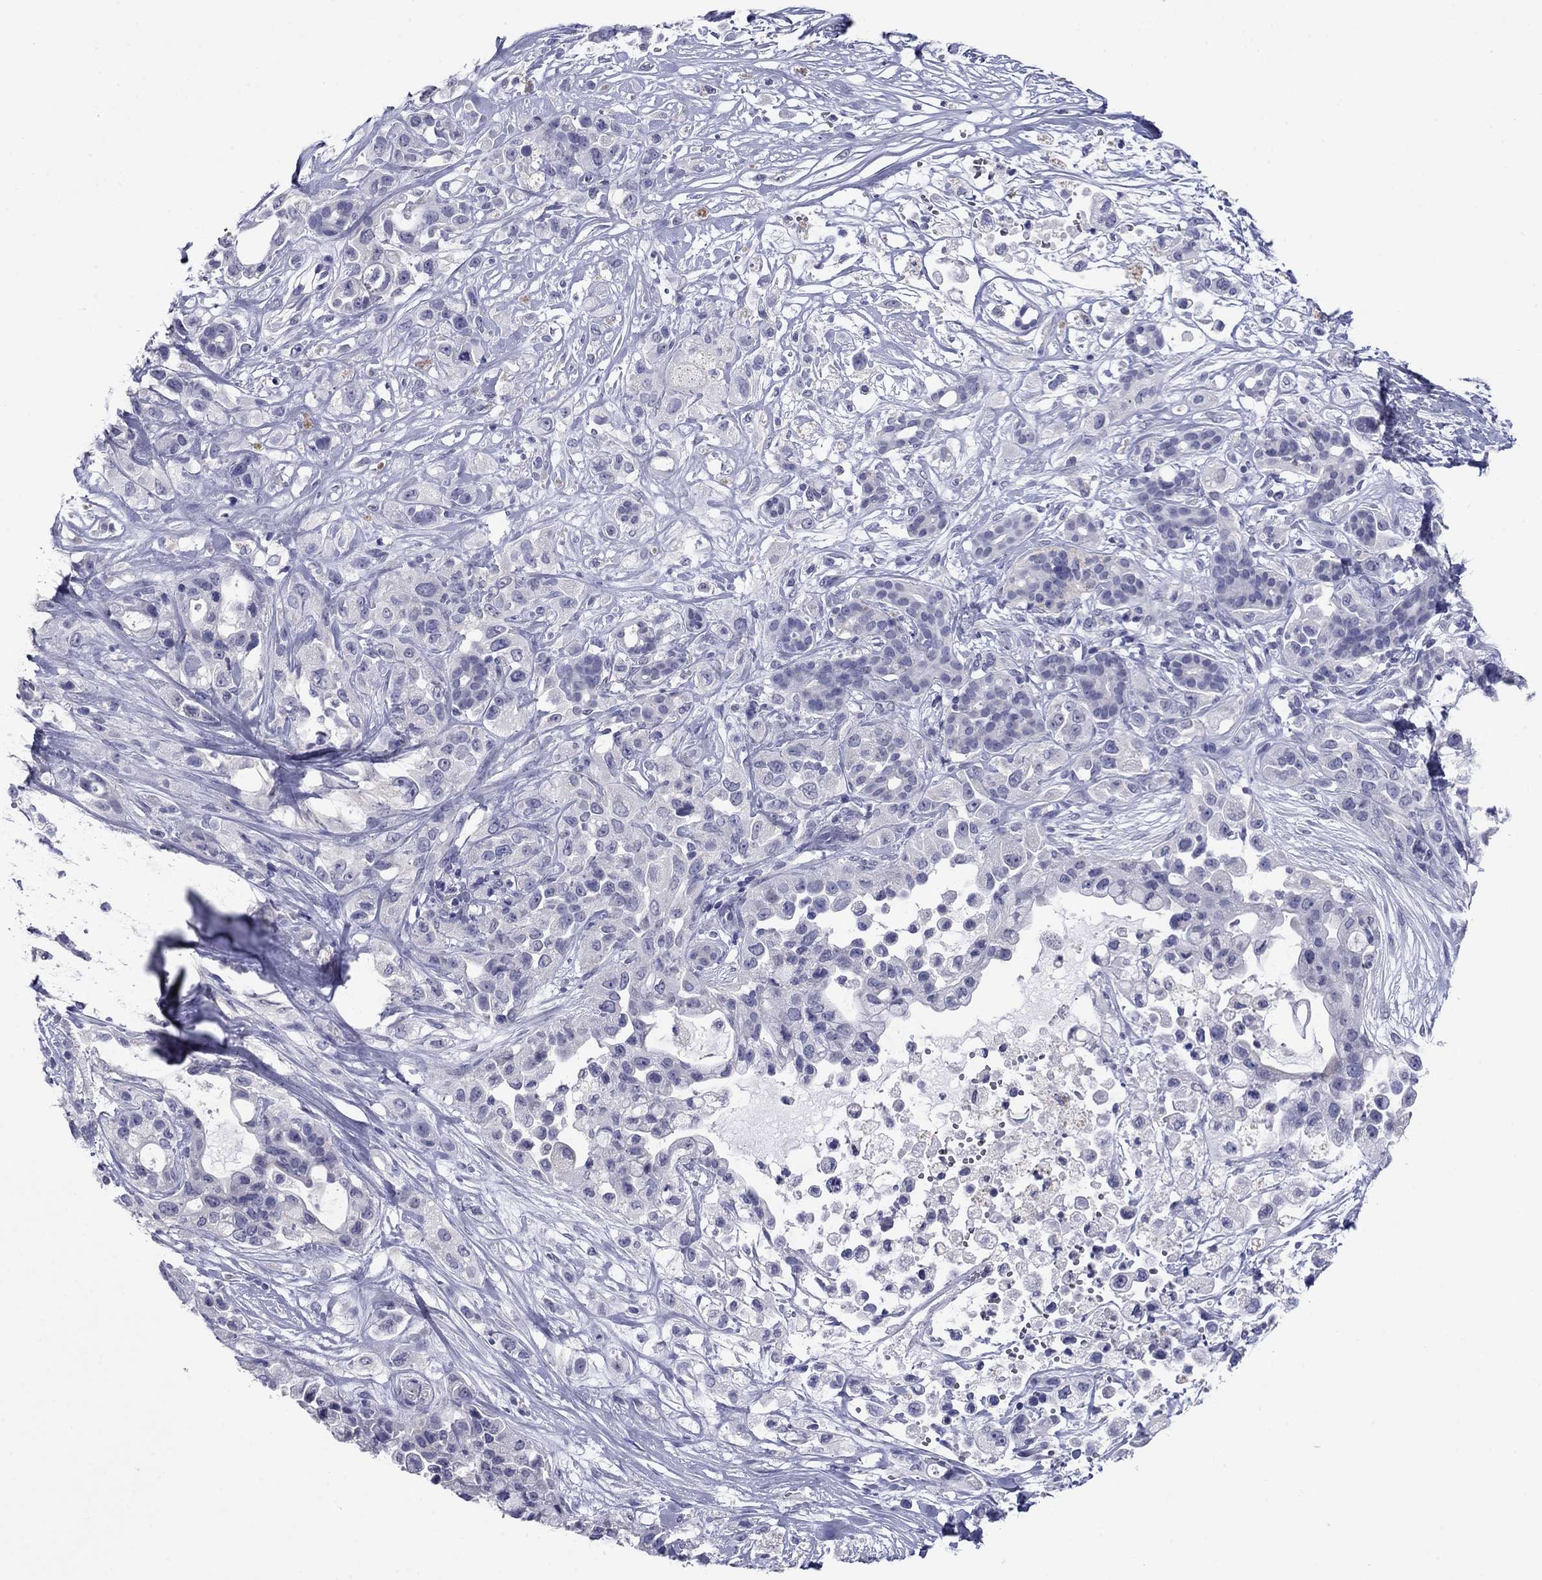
{"staining": {"intensity": "negative", "quantity": "none", "location": "none"}, "tissue": "pancreatic cancer", "cell_type": "Tumor cells", "image_type": "cancer", "snomed": [{"axis": "morphology", "description": "Adenocarcinoma, NOS"}, {"axis": "topography", "description": "Pancreas"}], "caption": "Tumor cells are negative for protein expression in human adenocarcinoma (pancreatic).", "gene": "HAO1", "patient": {"sex": "male", "age": 44}}